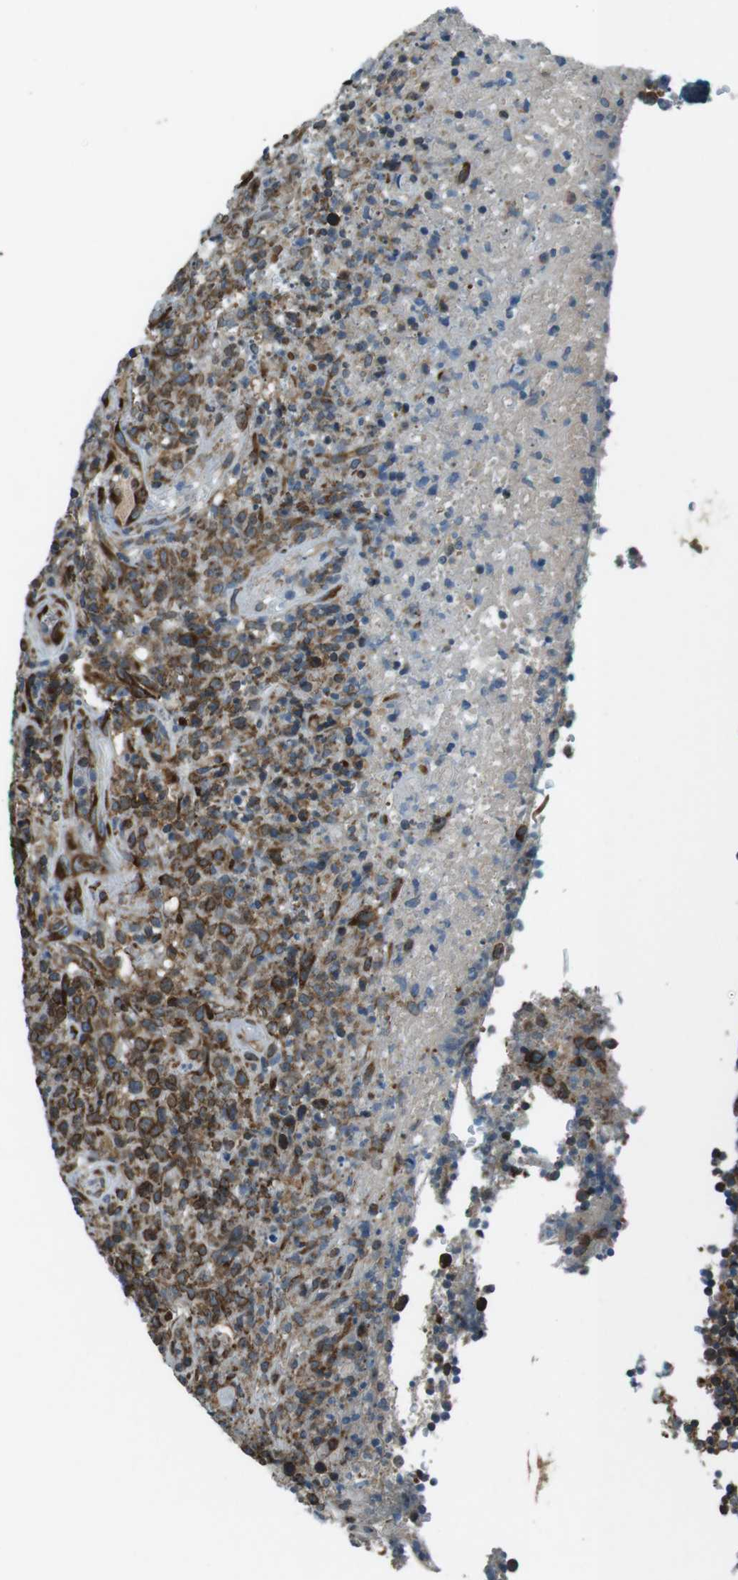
{"staining": {"intensity": "strong", "quantity": ">75%", "location": "cytoplasmic/membranous"}, "tissue": "lymphoma", "cell_type": "Tumor cells", "image_type": "cancer", "snomed": [{"axis": "morphology", "description": "Malignant lymphoma, non-Hodgkin's type, High grade"}, {"axis": "topography", "description": "Tonsil"}], "caption": "The immunohistochemical stain labels strong cytoplasmic/membranous staining in tumor cells of malignant lymphoma, non-Hodgkin's type (high-grade) tissue.", "gene": "KTN1", "patient": {"sex": "female", "age": 36}}